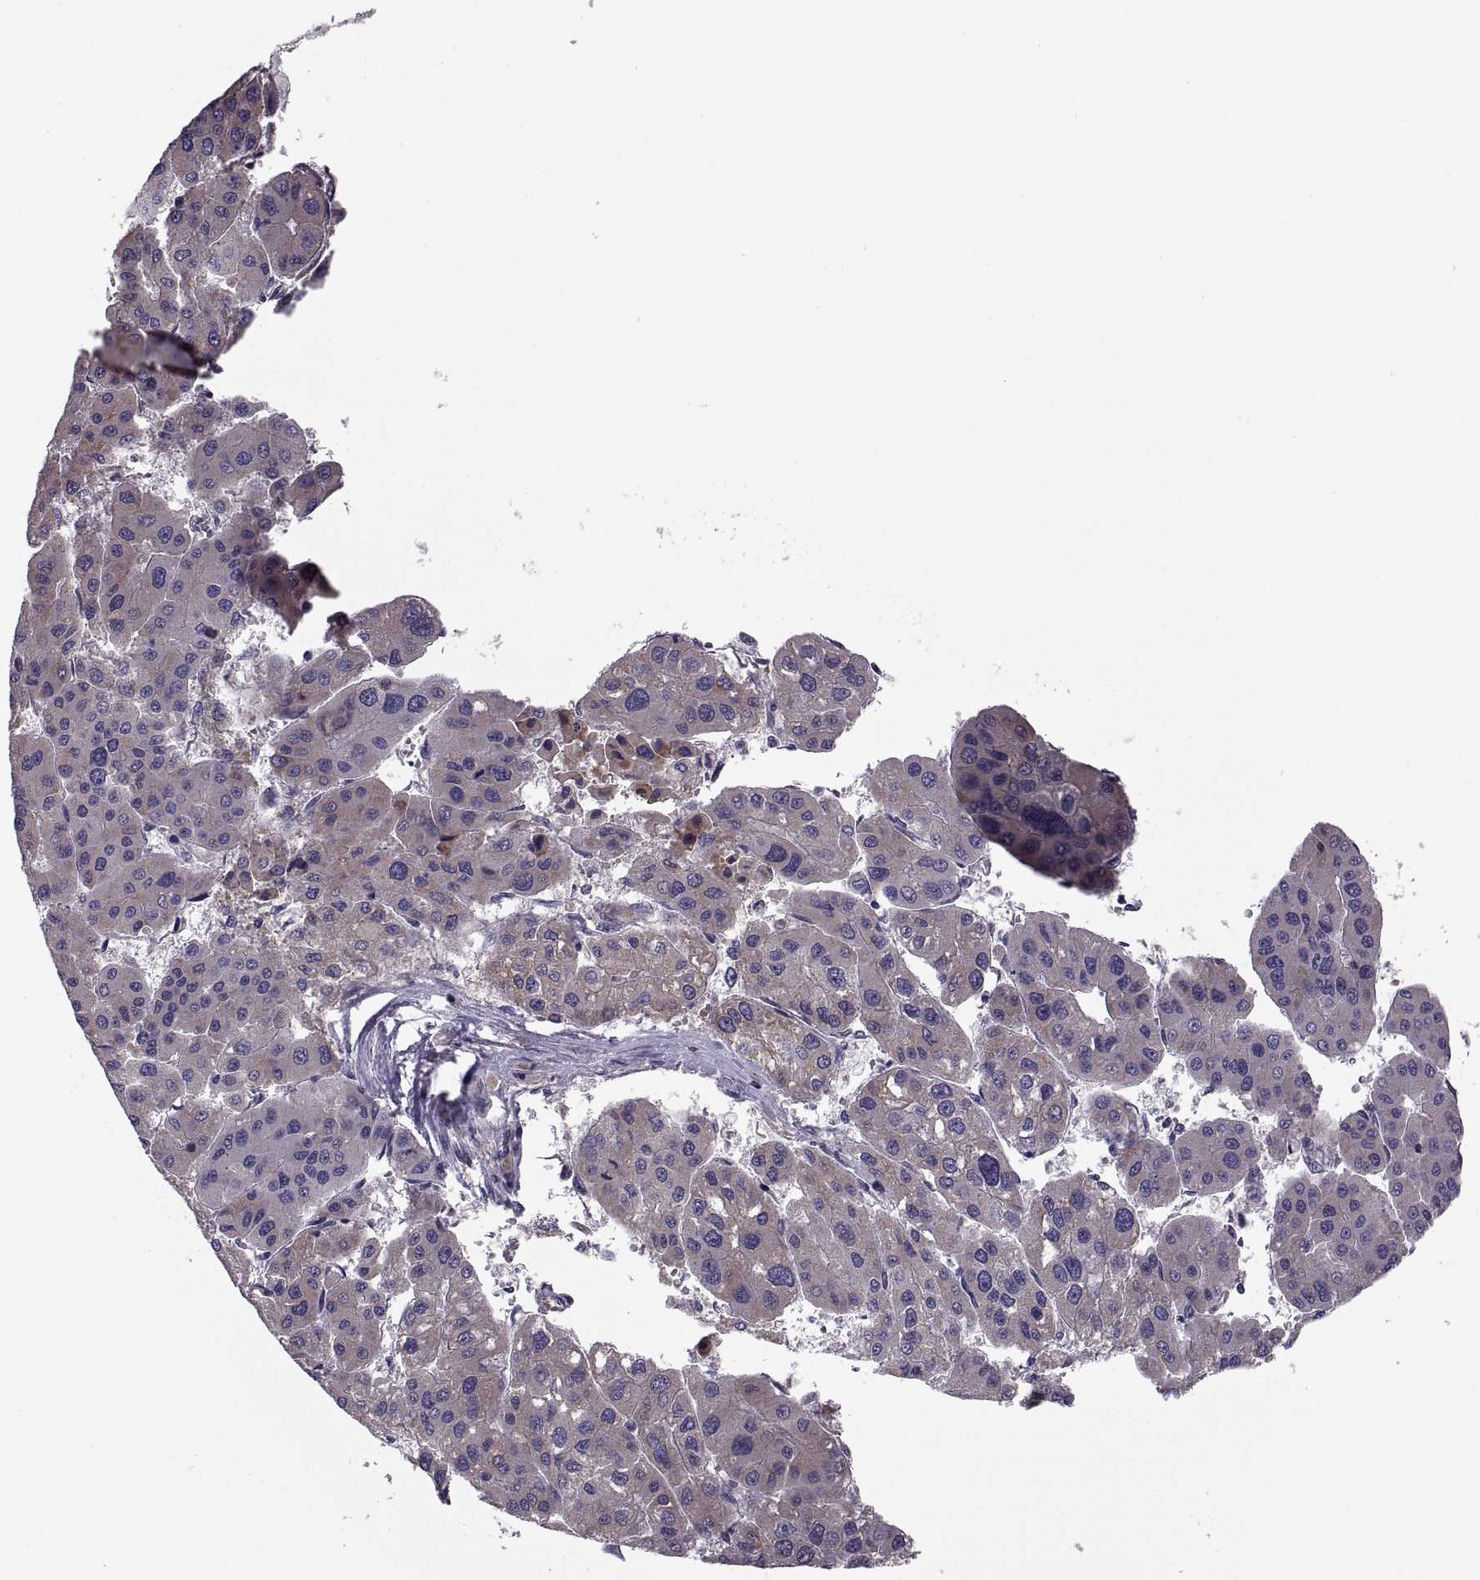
{"staining": {"intensity": "weak", "quantity": "<25%", "location": "cytoplasmic/membranous"}, "tissue": "liver cancer", "cell_type": "Tumor cells", "image_type": "cancer", "snomed": [{"axis": "morphology", "description": "Carcinoma, Hepatocellular, NOS"}, {"axis": "topography", "description": "Liver"}], "caption": "Immunohistochemical staining of liver cancer reveals no significant expression in tumor cells.", "gene": "LETM2", "patient": {"sex": "male", "age": 73}}